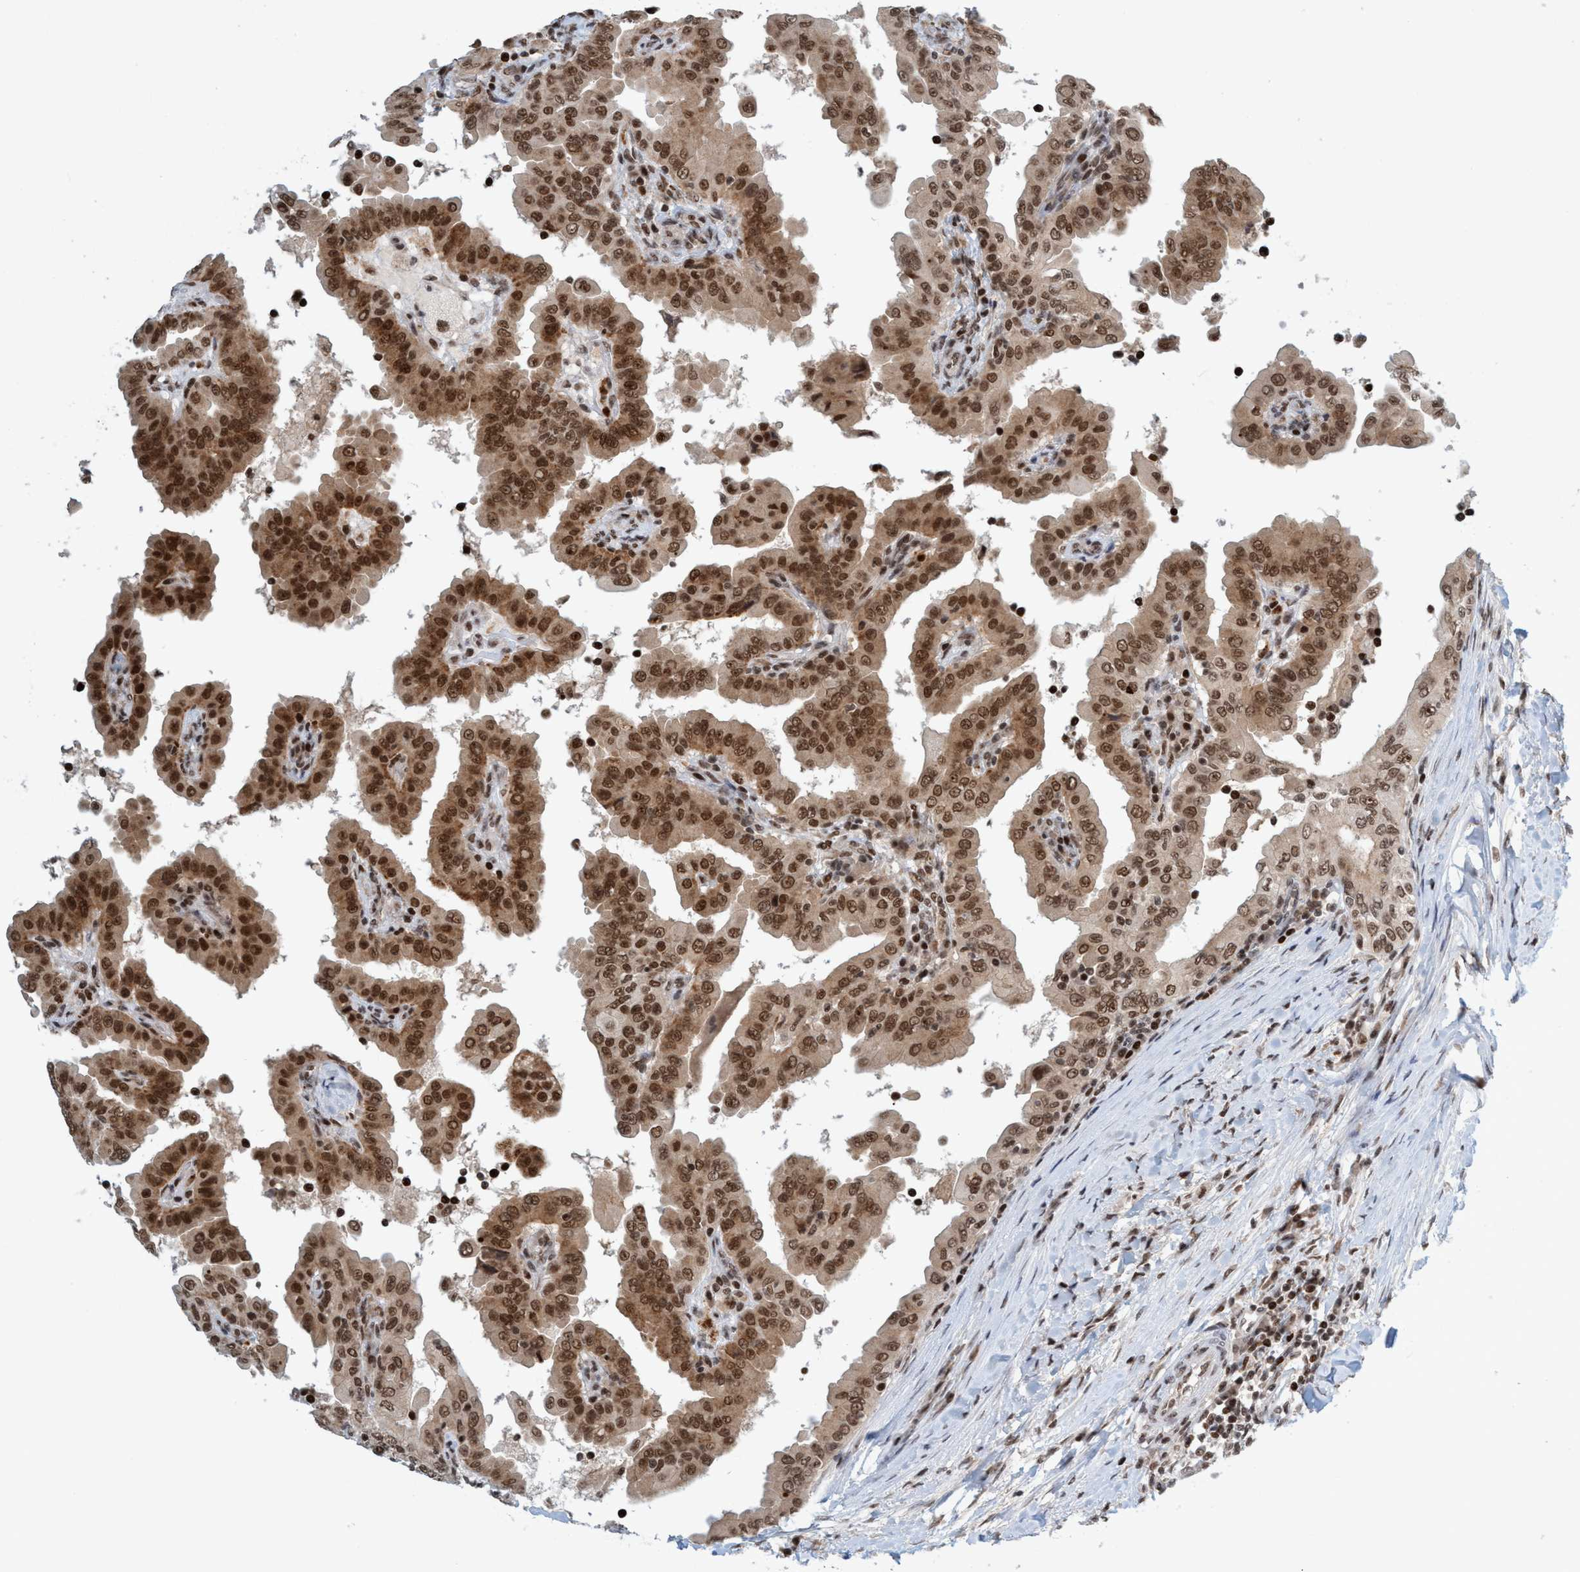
{"staining": {"intensity": "strong", "quantity": ">75%", "location": "nuclear"}, "tissue": "thyroid cancer", "cell_type": "Tumor cells", "image_type": "cancer", "snomed": [{"axis": "morphology", "description": "Papillary adenocarcinoma, NOS"}, {"axis": "topography", "description": "Thyroid gland"}], "caption": "Protein staining exhibits strong nuclear expression in about >75% of tumor cells in thyroid cancer (papillary adenocarcinoma). The protein is stained brown, and the nuclei are stained in blue (DAB IHC with brightfield microscopy, high magnification).", "gene": "SMCR8", "patient": {"sex": "male", "age": 33}}